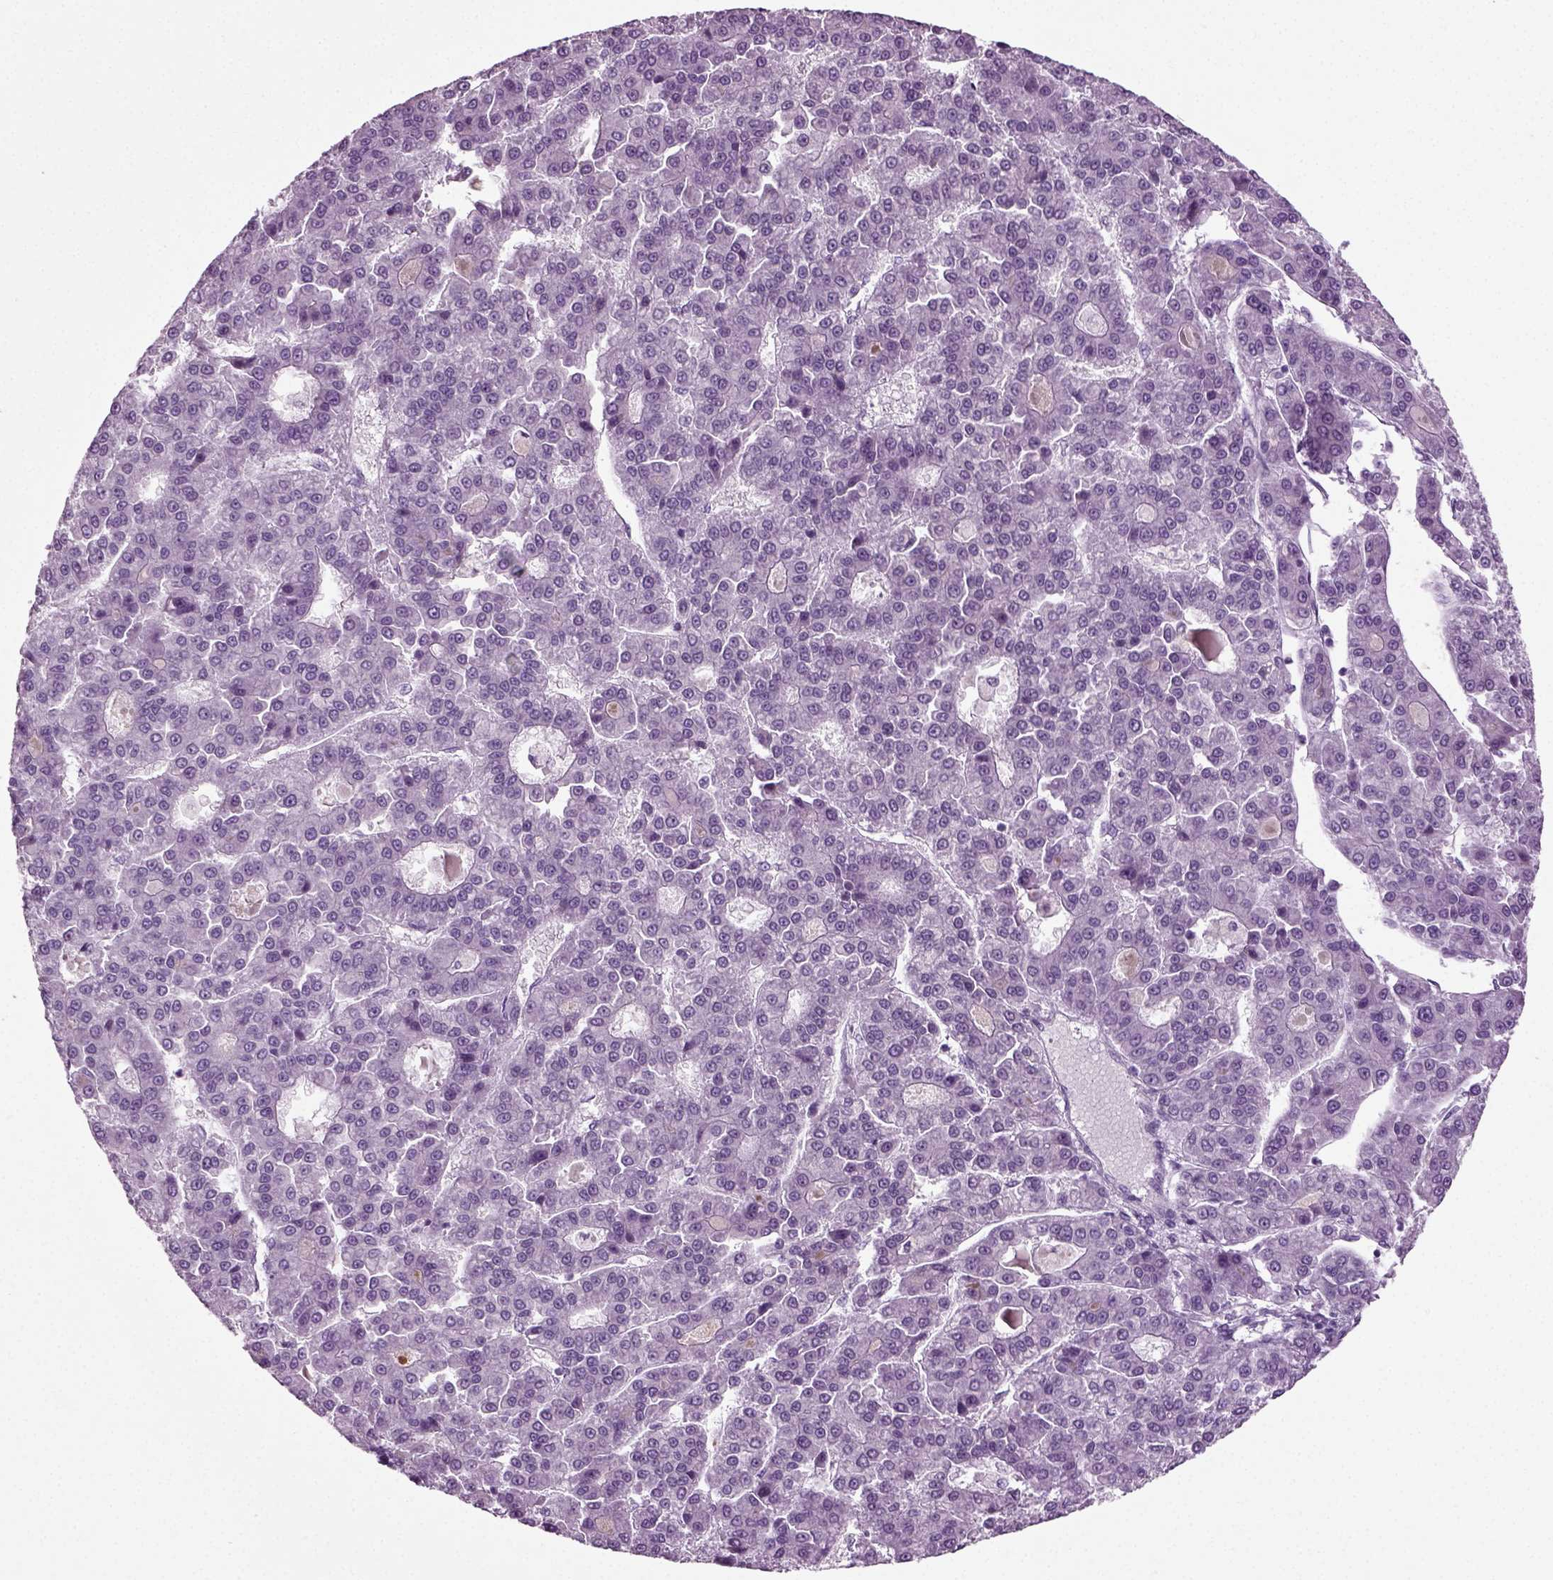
{"staining": {"intensity": "negative", "quantity": "none", "location": "none"}, "tissue": "liver cancer", "cell_type": "Tumor cells", "image_type": "cancer", "snomed": [{"axis": "morphology", "description": "Carcinoma, Hepatocellular, NOS"}, {"axis": "topography", "description": "Liver"}], "caption": "Liver hepatocellular carcinoma stained for a protein using immunohistochemistry (IHC) shows no staining tumor cells.", "gene": "PRLH", "patient": {"sex": "male", "age": 70}}